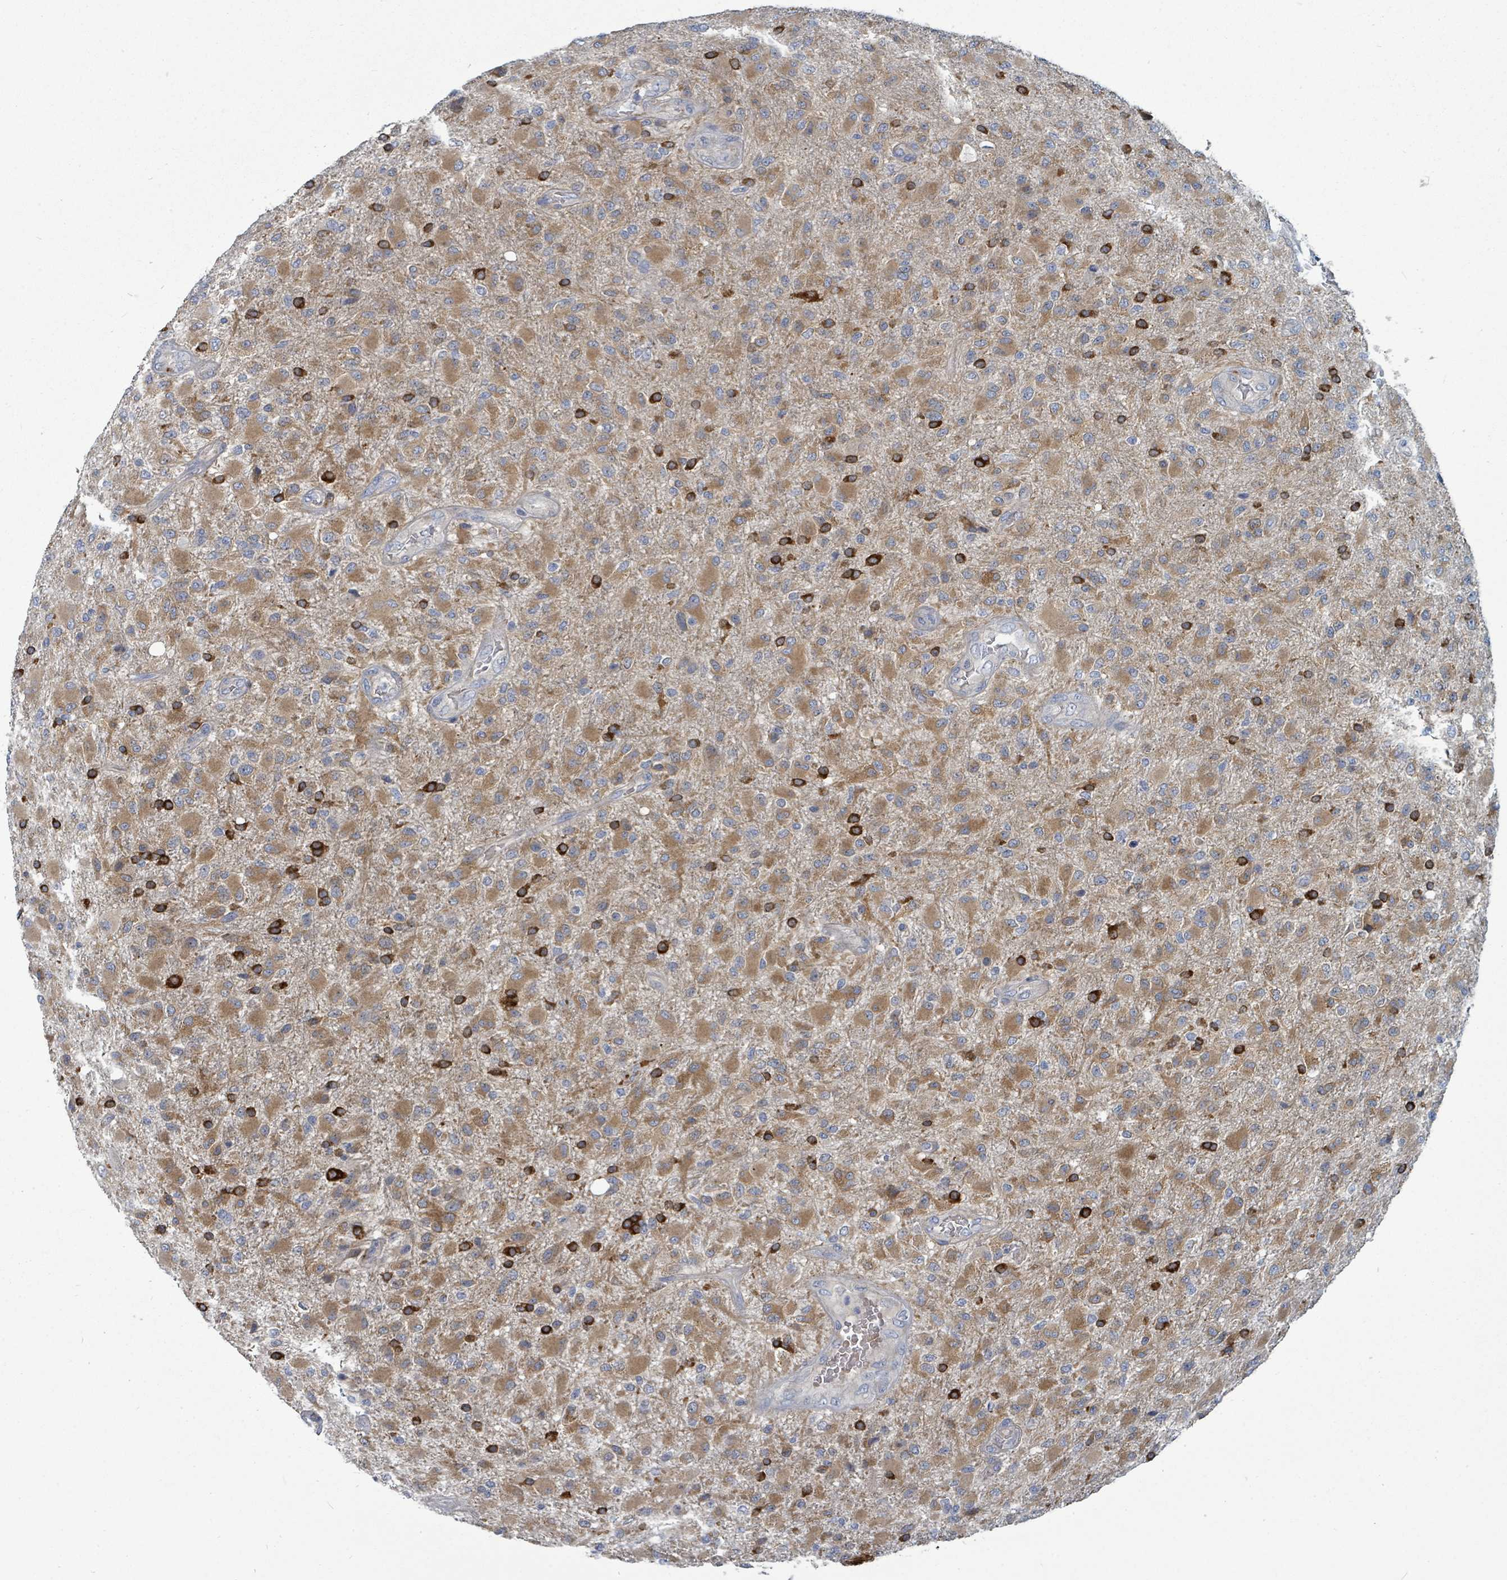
{"staining": {"intensity": "strong", "quantity": "25%-75%", "location": "cytoplasmic/membranous"}, "tissue": "glioma", "cell_type": "Tumor cells", "image_type": "cancer", "snomed": [{"axis": "morphology", "description": "Glioma, malignant, Low grade"}, {"axis": "topography", "description": "Brain"}], "caption": "Human malignant glioma (low-grade) stained for a protein (brown) displays strong cytoplasmic/membranous positive positivity in about 25%-75% of tumor cells.", "gene": "TRDMT1", "patient": {"sex": "male", "age": 65}}